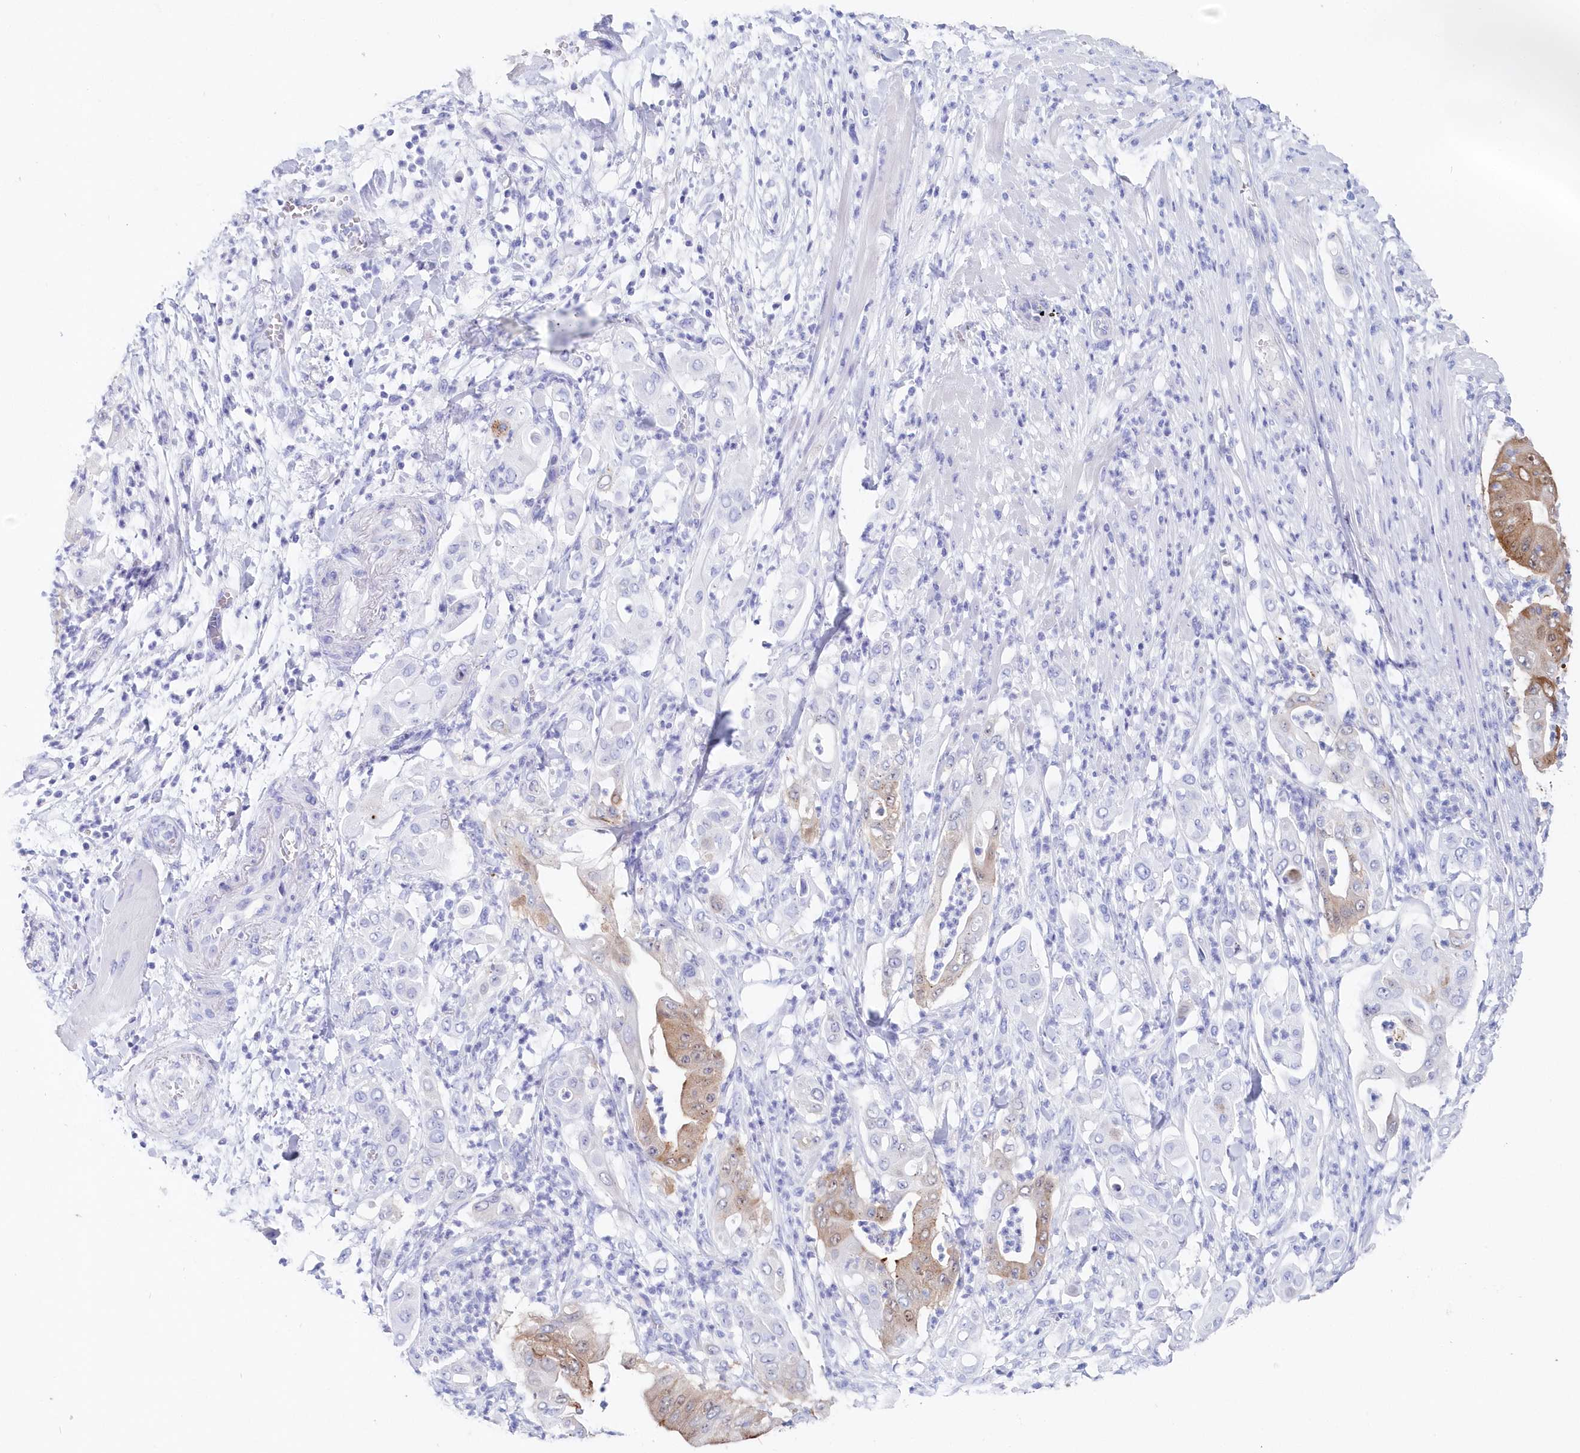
{"staining": {"intensity": "strong", "quantity": "25%-75%", "location": "cytoplasmic/membranous"}, "tissue": "pancreatic cancer", "cell_type": "Tumor cells", "image_type": "cancer", "snomed": [{"axis": "morphology", "description": "Adenocarcinoma, NOS"}, {"axis": "topography", "description": "Pancreas"}], "caption": "Human adenocarcinoma (pancreatic) stained for a protein (brown) displays strong cytoplasmic/membranous positive positivity in about 25%-75% of tumor cells.", "gene": "CSNK1G2", "patient": {"sex": "female", "age": 77}}